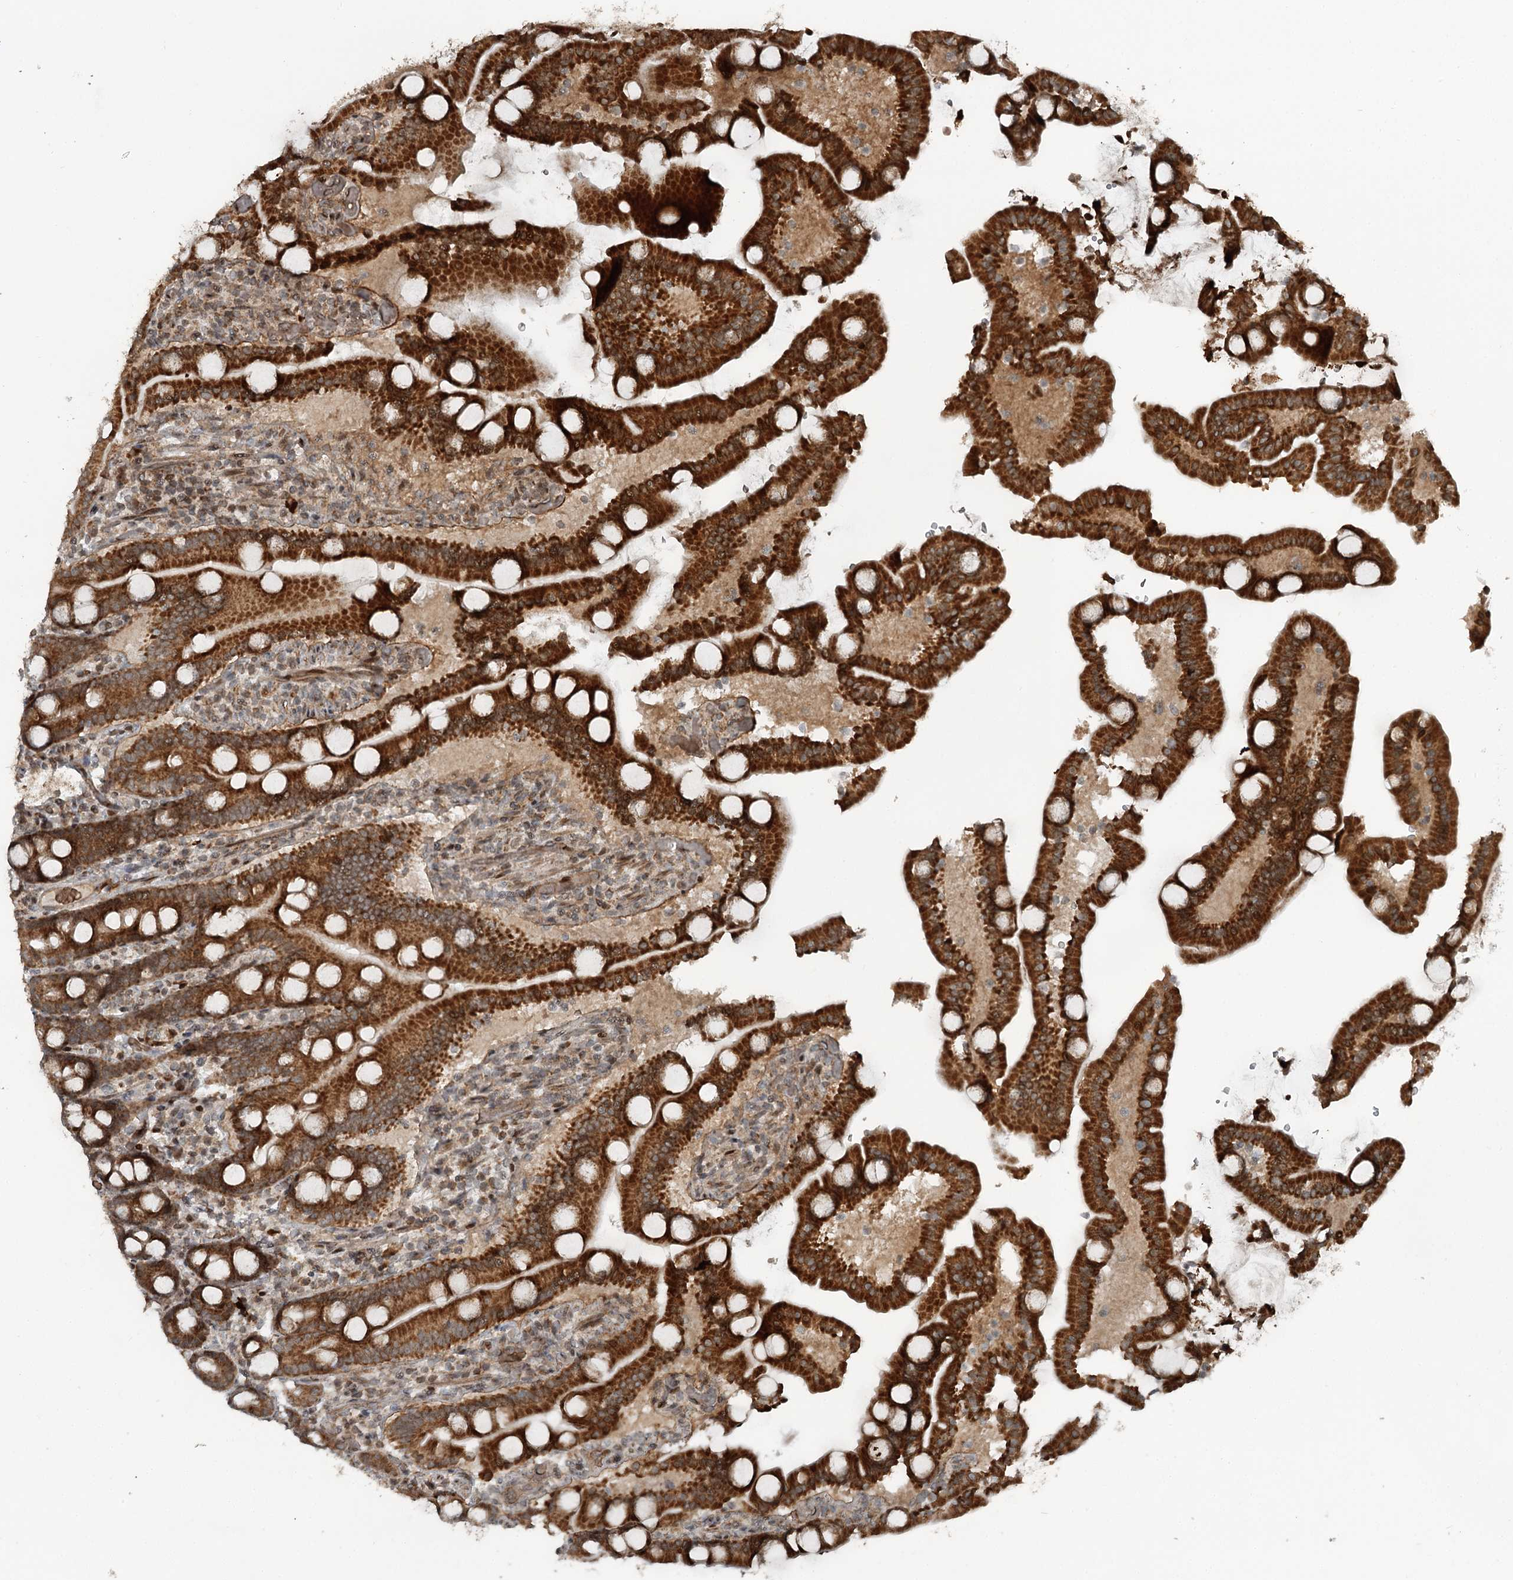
{"staining": {"intensity": "strong", "quantity": ">75%", "location": "cytoplasmic/membranous"}, "tissue": "duodenum", "cell_type": "Glandular cells", "image_type": "normal", "snomed": [{"axis": "morphology", "description": "Normal tissue, NOS"}, {"axis": "topography", "description": "Duodenum"}], "caption": "Strong cytoplasmic/membranous positivity is seen in approximately >75% of glandular cells in normal duodenum. The protein is stained brown, and the nuclei are stained in blue (DAB (3,3'-diaminobenzidine) IHC with brightfield microscopy, high magnification).", "gene": "RASSF8", "patient": {"sex": "male", "age": 55}}